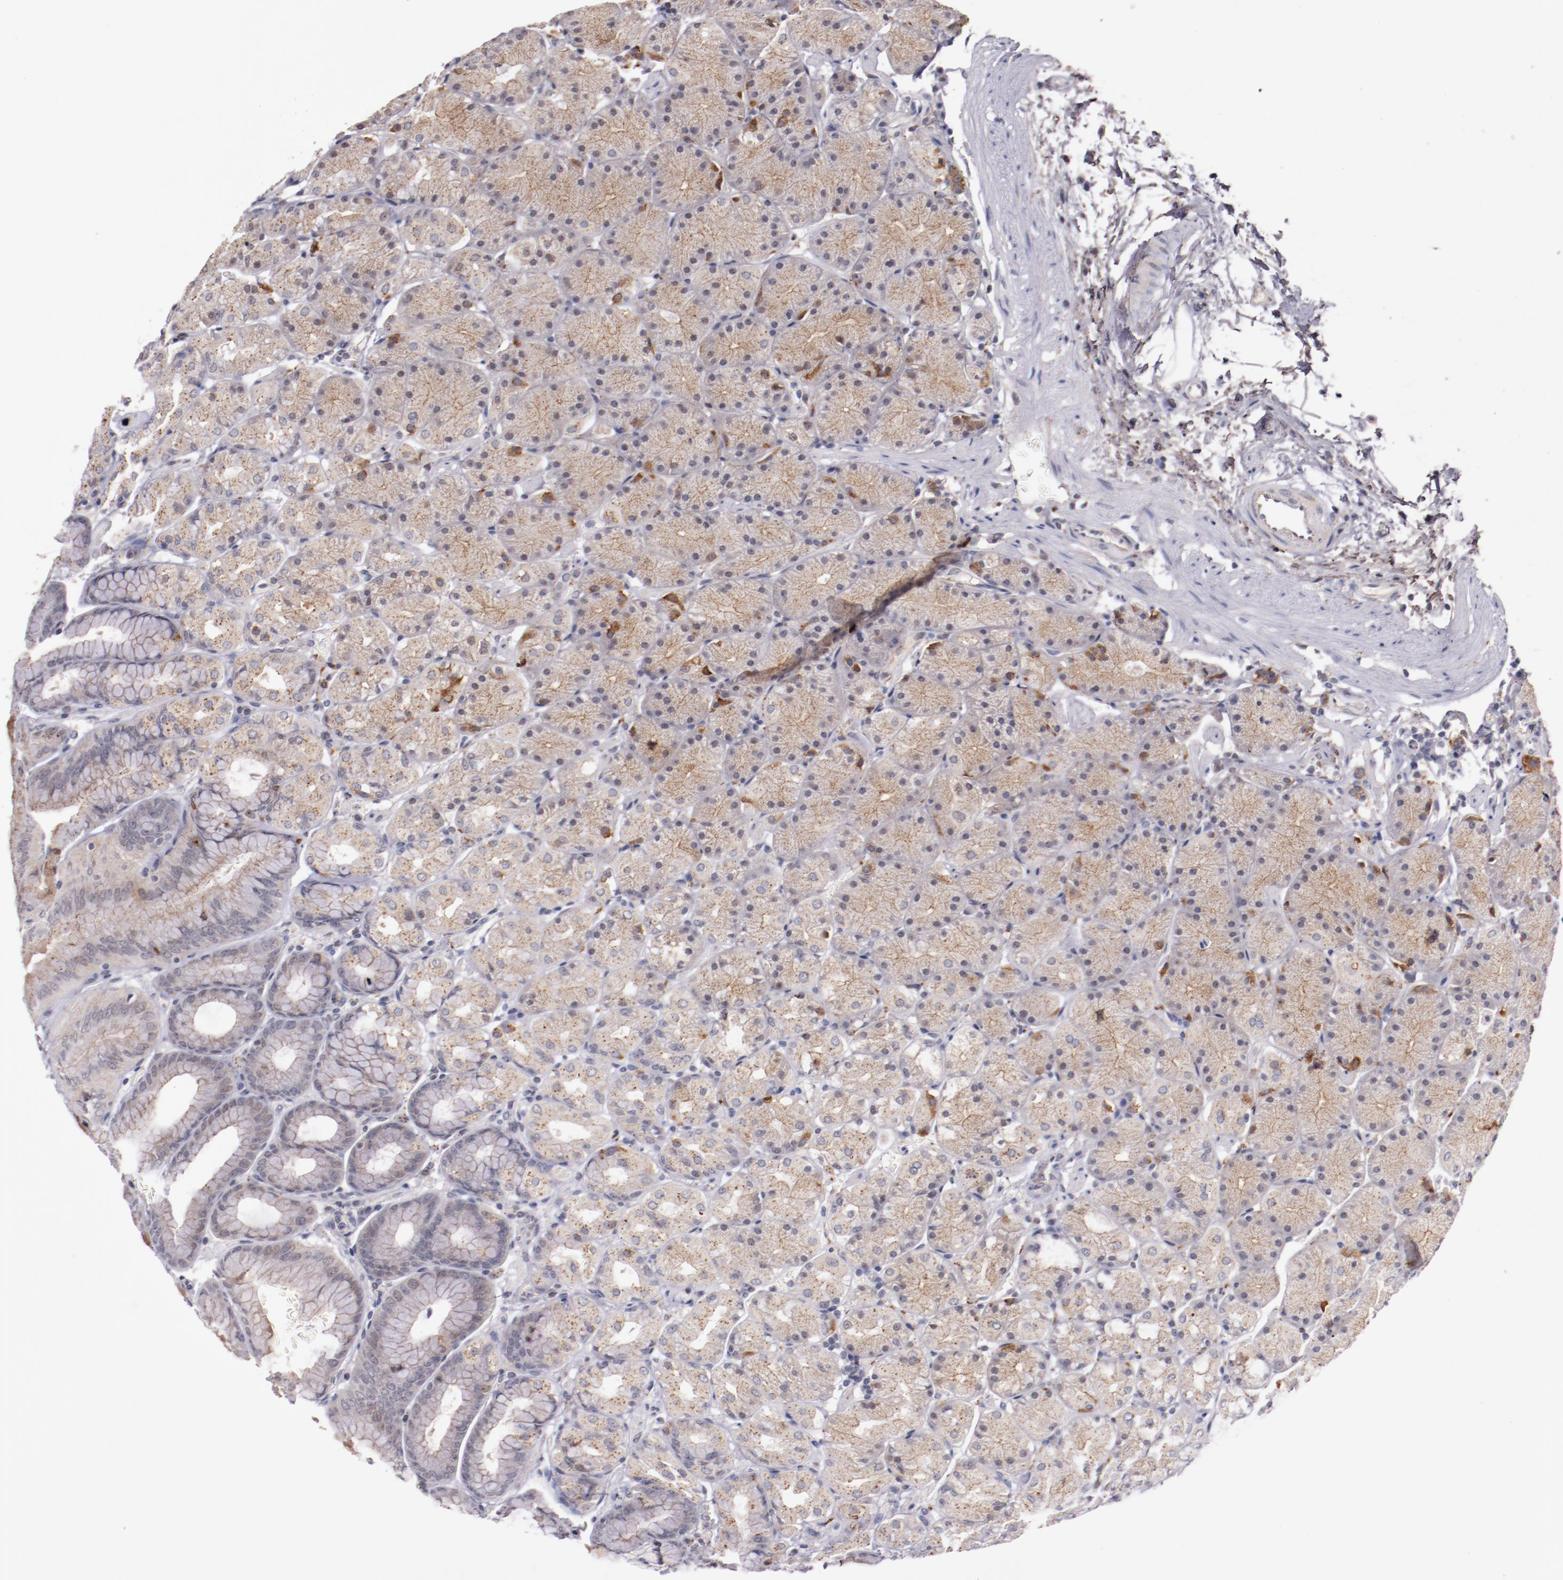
{"staining": {"intensity": "weak", "quantity": ">75%", "location": "cytoplasmic/membranous"}, "tissue": "stomach", "cell_type": "Glandular cells", "image_type": "normal", "snomed": [{"axis": "morphology", "description": "Normal tissue, NOS"}, {"axis": "topography", "description": "Stomach, upper"}, {"axis": "topography", "description": "Stomach"}], "caption": "Approximately >75% of glandular cells in unremarkable human stomach show weak cytoplasmic/membranous protein staining as visualized by brown immunohistochemical staining.", "gene": "SYP", "patient": {"sex": "male", "age": 76}}